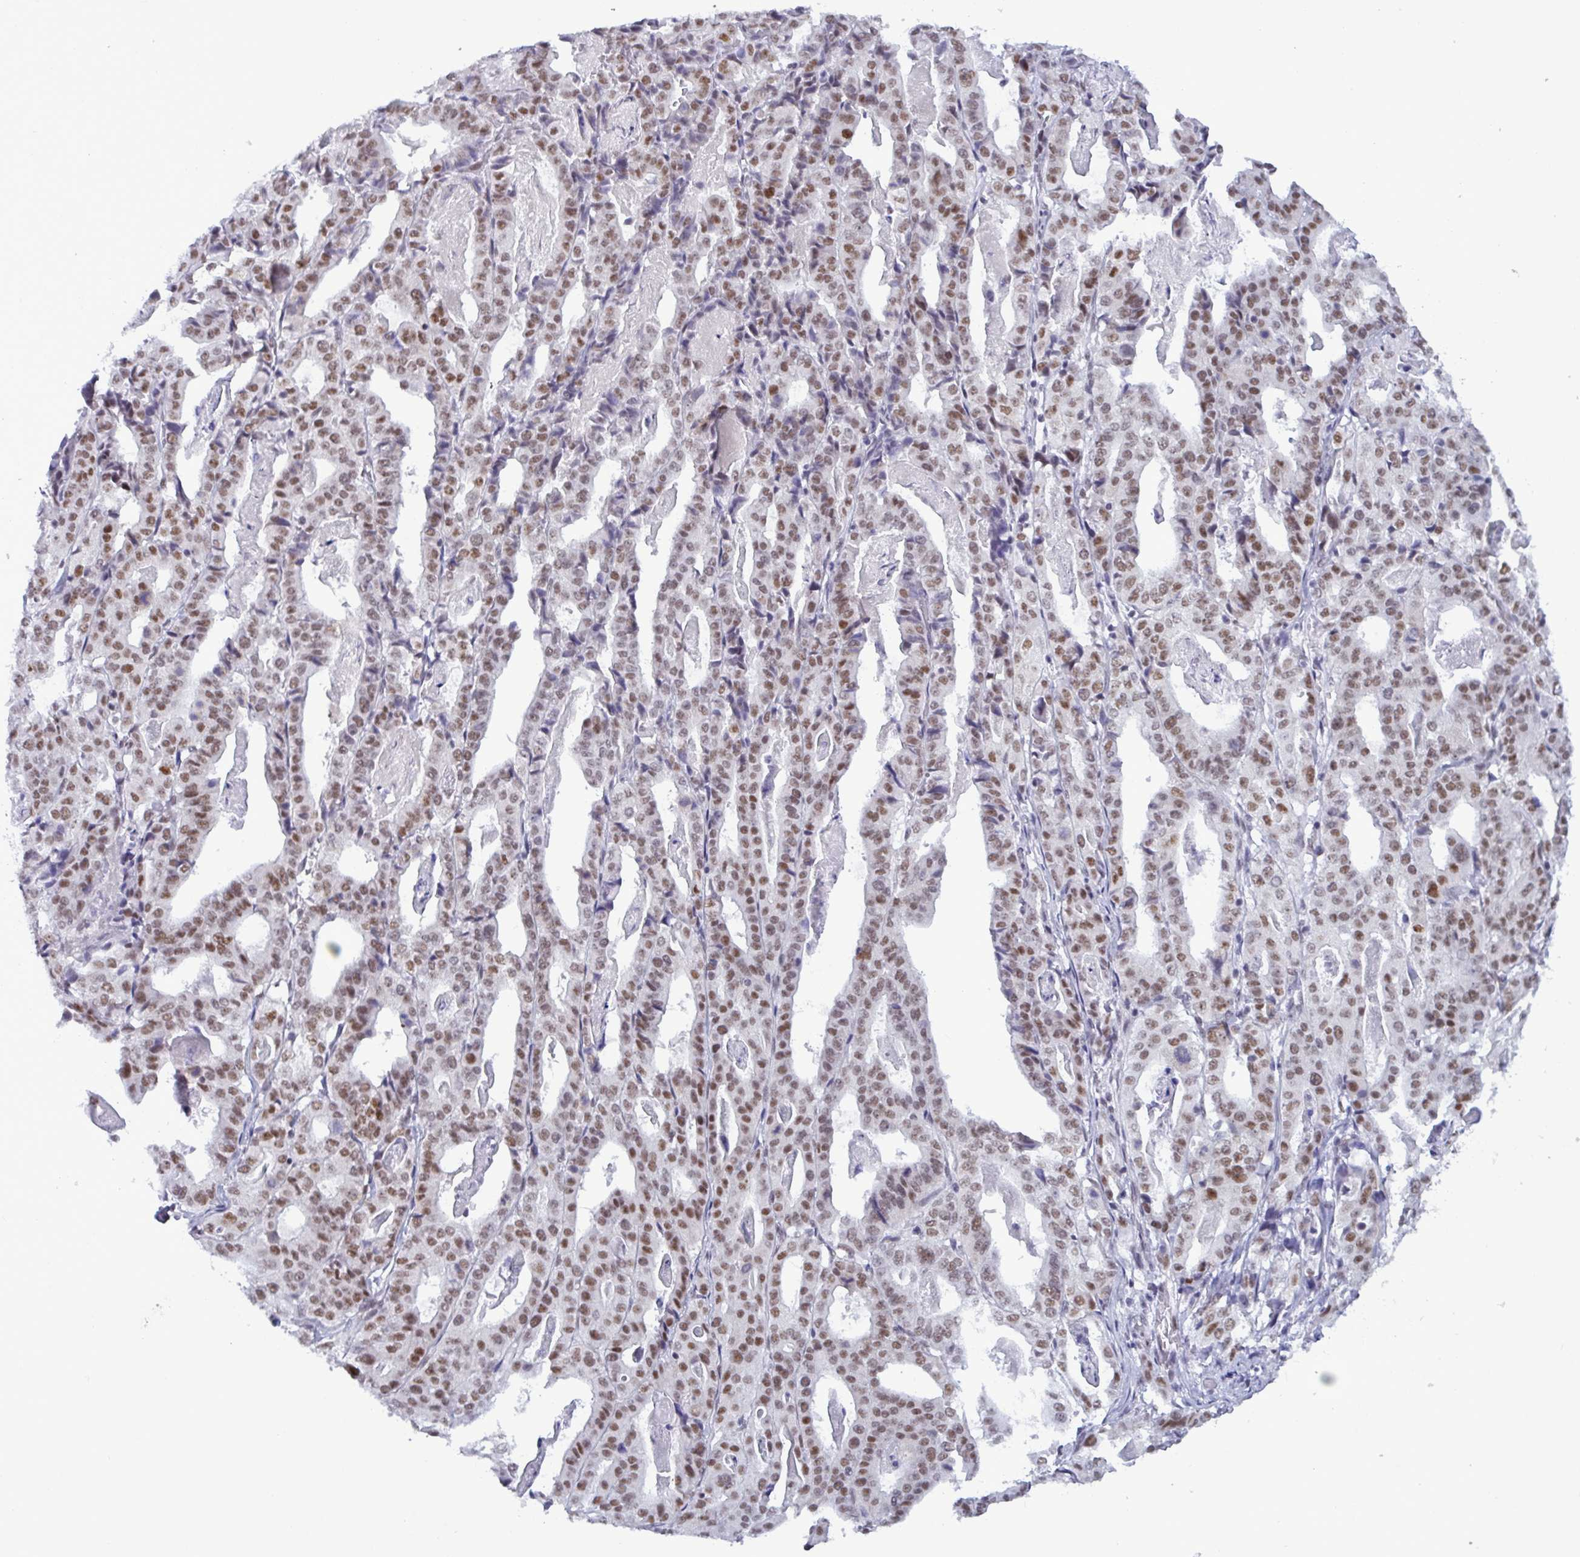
{"staining": {"intensity": "moderate", "quantity": ">75%", "location": "nuclear"}, "tissue": "stomach cancer", "cell_type": "Tumor cells", "image_type": "cancer", "snomed": [{"axis": "morphology", "description": "Adenocarcinoma, NOS"}, {"axis": "topography", "description": "Stomach"}], "caption": "About >75% of tumor cells in adenocarcinoma (stomach) demonstrate moderate nuclear protein expression as visualized by brown immunohistochemical staining.", "gene": "PPP1R10", "patient": {"sex": "male", "age": 48}}